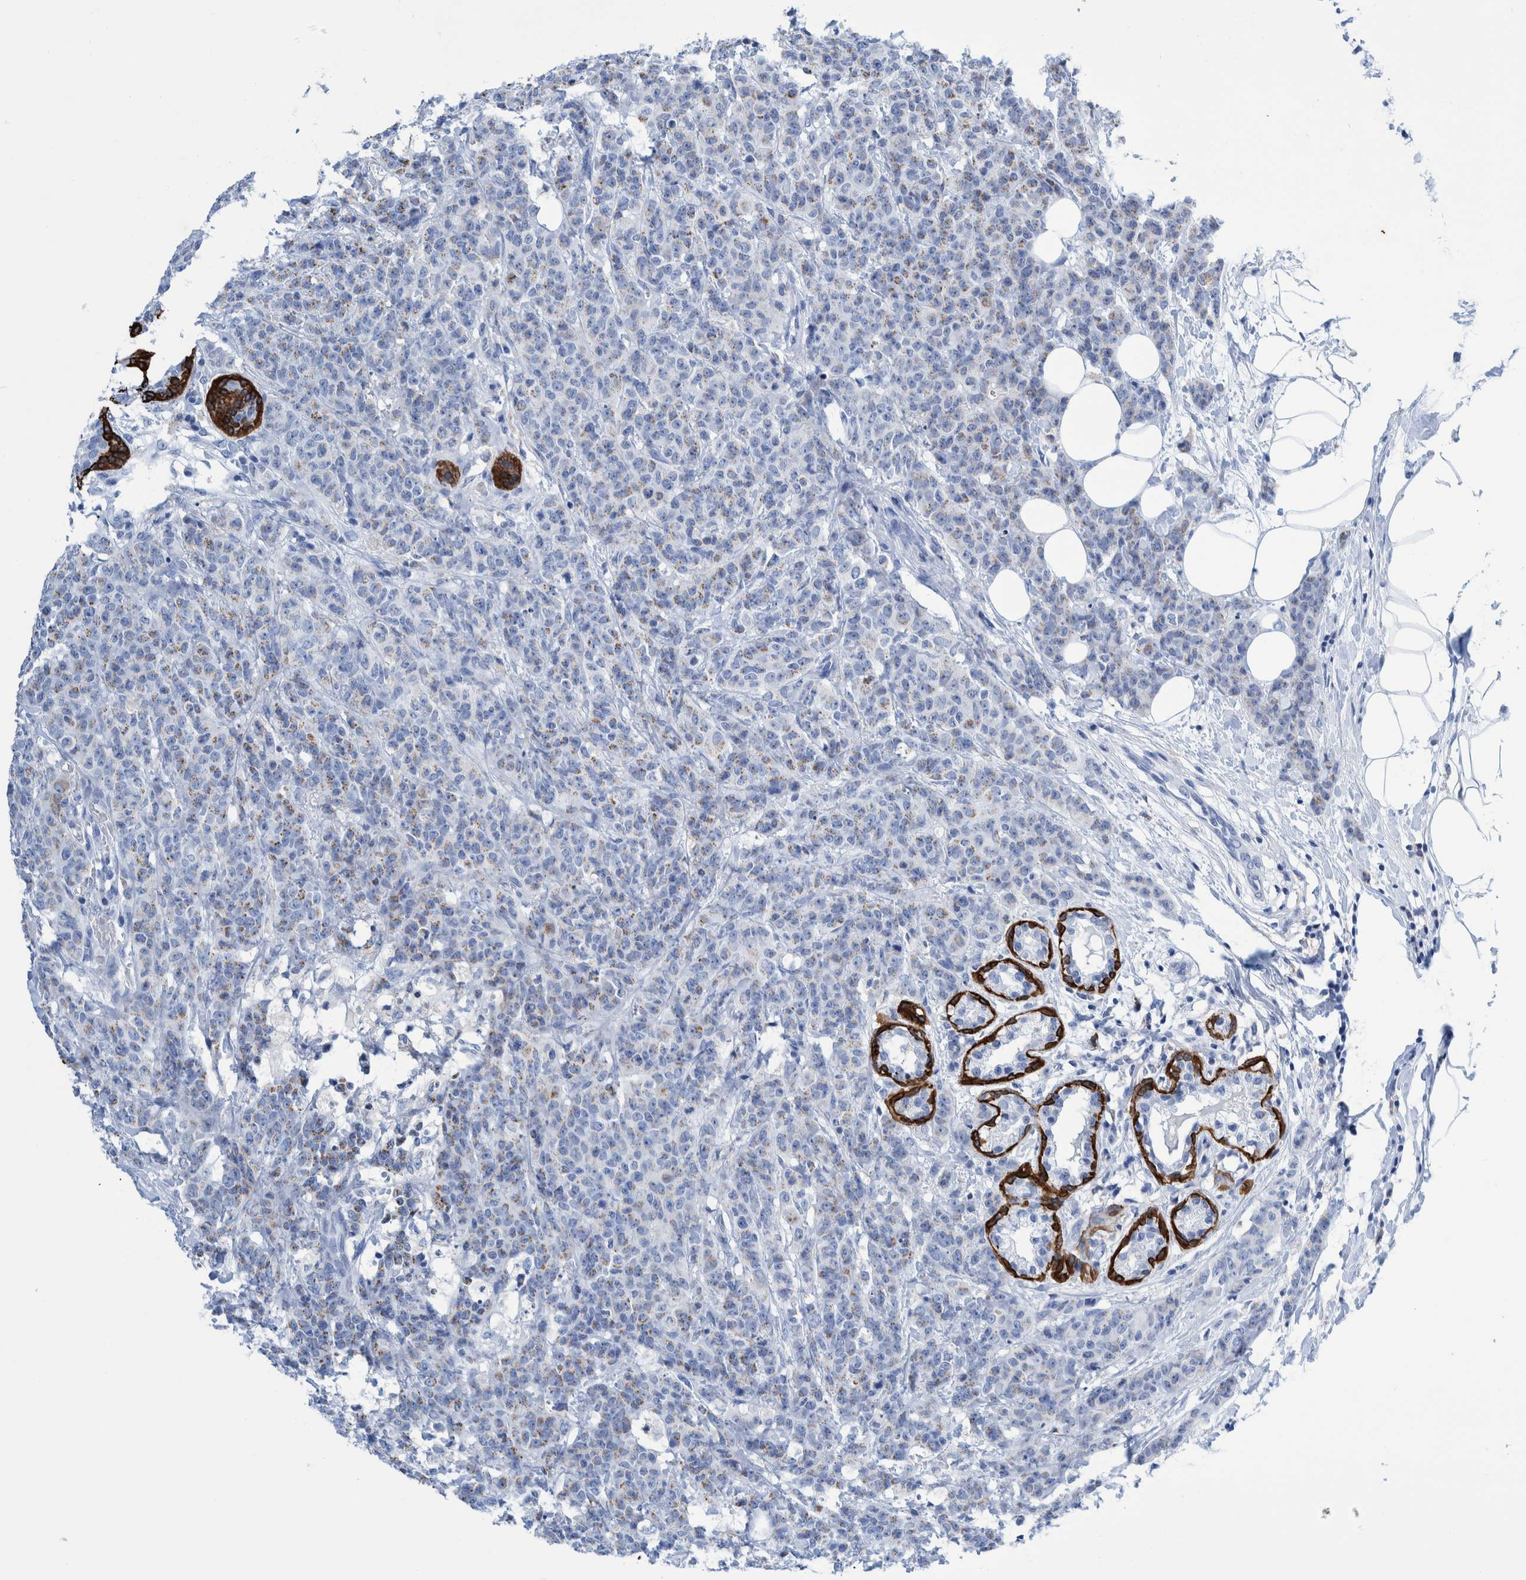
{"staining": {"intensity": "negative", "quantity": "none", "location": "none"}, "tissue": "breast cancer", "cell_type": "Tumor cells", "image_type": "cancer", "snomed": [{"axis": "morphology", "description": "Normal tissue, NOS"}, {"axis": "morphology", "description": "Duct carcinoma"}, {"axis": "topography", "description": "Breast"}], "caption": "This photomicrograph is of breast cancer (intraductal carcinoma) stained with immunohistochemistry to label a protein in brown with the nuclei are counter-stained blue. There is no expression in tumor cells.", "gene": "KRT14", "patient": {"sex": "female", "age": 40}}